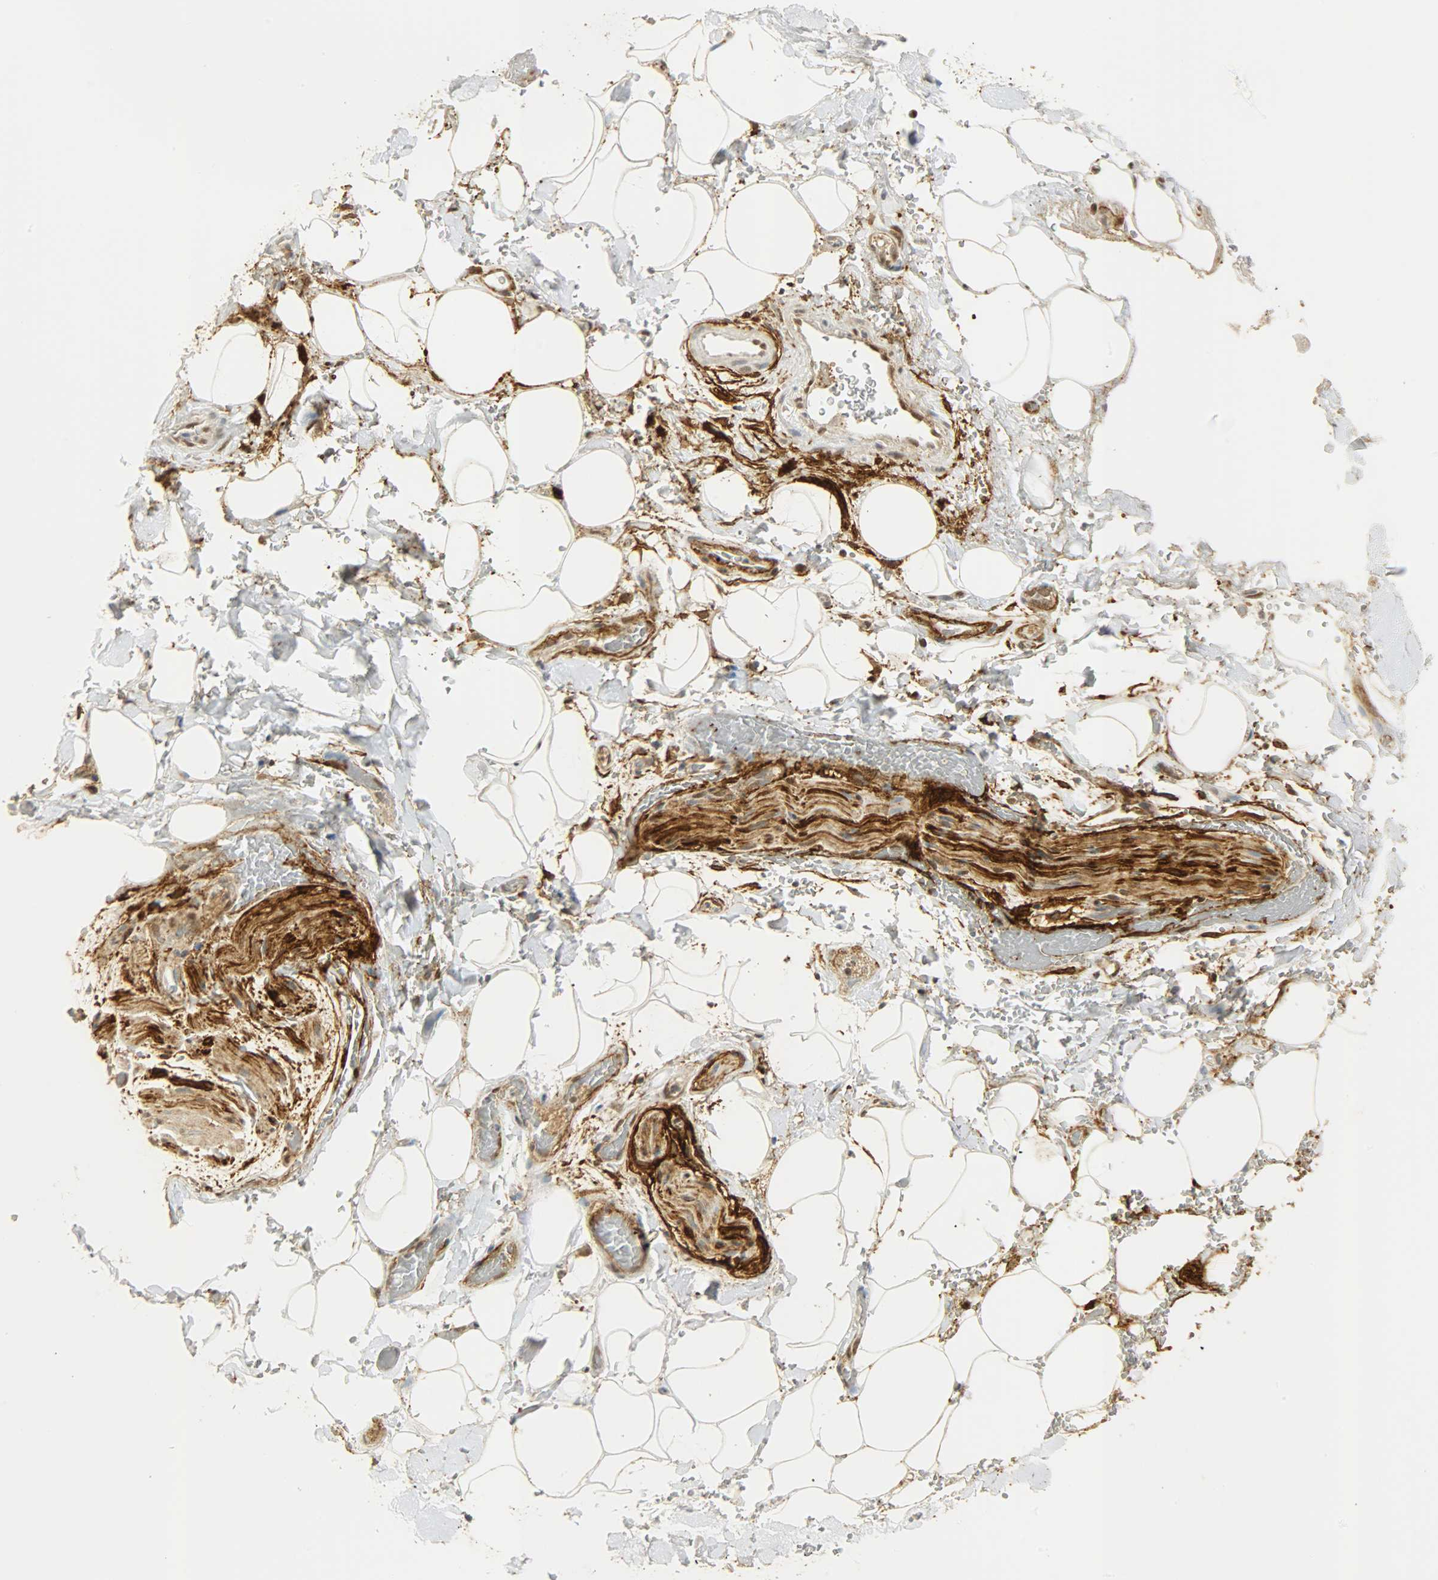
{"staining": {"intensity": "strong", "quantity": ">75%", "location": "nuclear"}, "tissue": "adipose tissue", "cell_type": "Adipocytes", "image_type": "normal", "snomed": [{"axis": "morphology", "description": "Normal tissue, NOS"}, {"axis": "morphology", "description": "Cholangiocarcinoma"}, {"axis": "topography", "description": "Liver"}, {"axis": "topography", "description": "Peripheral nerve tissue"}], "caption": "An immunohistochemistry (IHC) photomicrograph of benign tissue is shown. Protein staining in brown highlights strong nuclear positivity in adipose tissue within adipocytes. The protein of interest is shown in brown color, while the nuclei are stained blue.", "gene": "NGFR", "patient": {"sex": "male", "age": 50}}